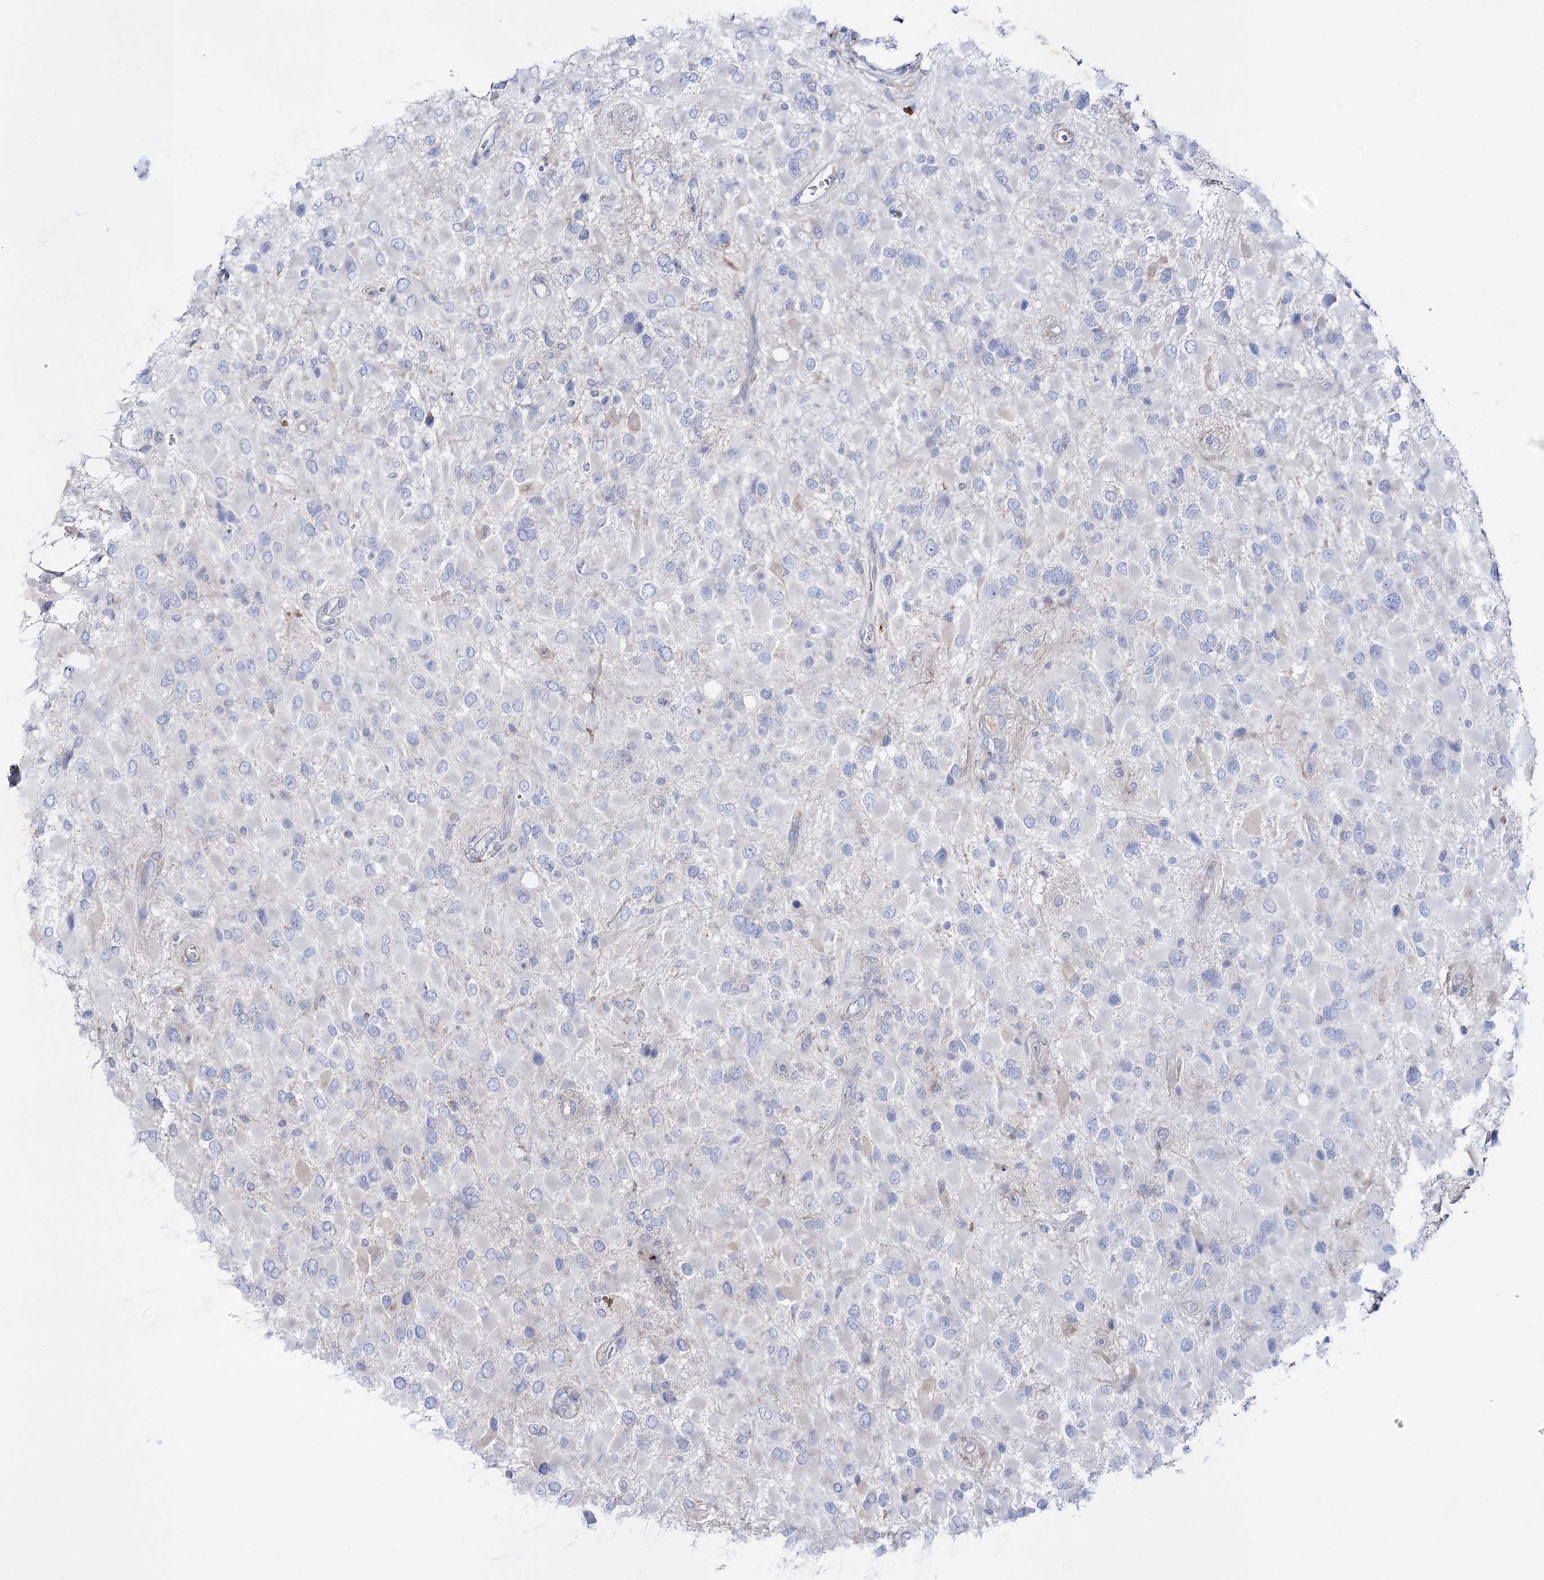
{"staining": {"intensity": "negative", "quantity": "none", "location": "none"}, "tissue": "glioma", "cell_type": "Tumor cells", "image_type": "cancer", "snomed": [{"axis": "morphology", "description": "Glioma, malignant, High grade"}, {"axis": "topography", "description": "Brain"}], "caption": "Immunohistochemistry photomicrograph of glioma stained for a protein (brown), which demonstrates no expression in tumor cells.", "gene": "NAGLU", "patient": {"sex": "male", "age": 53}}